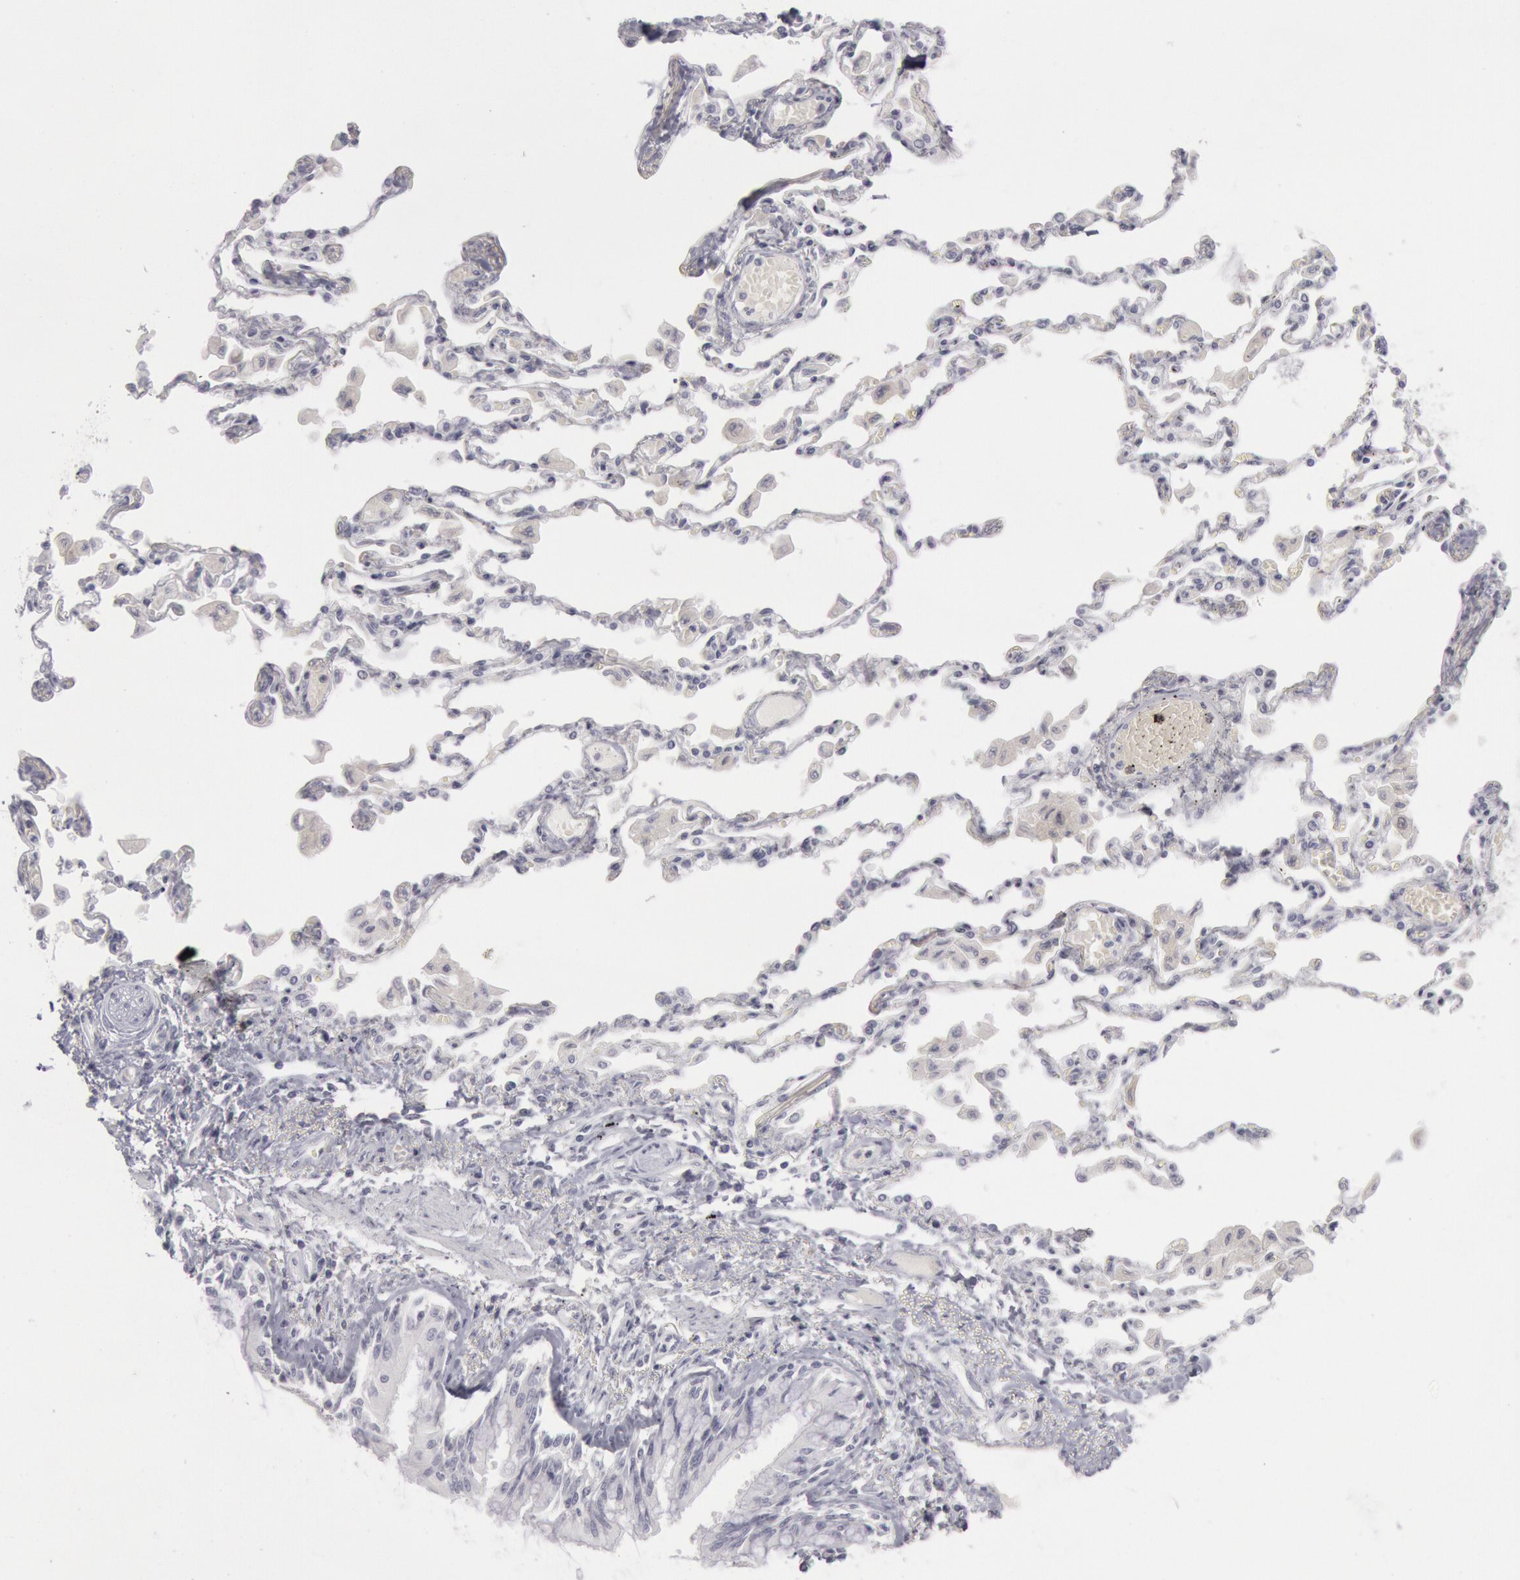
{"staining": {"intensity": "negative", "quantity": "none", "location": "none"}, "tissue": "adipose tissue", "cell_type": "Adipocytes", "image_type": "normal", "snomed": [{"axis": "morphology", "description": "Normal tissue, NOS"}, {"axis": "morphology", "description": "Adenocarcinoma, NOS"}, {"axis": "topography", "description": "Cartilage tissue"}, {"axis": "topography", "description": "Lung"}], "caption": "Immunohistochemistry of normal human adipose tissue exhibits no staining in adipocytes. (Stains: DAB (3,3'-diaminobenzidine) IHC with hematoxylin counter stain, Microscopy: brightfield microscopy at high magnification).", "gene": "KRT16", "patient": {"sex": "female", "age": 67}}